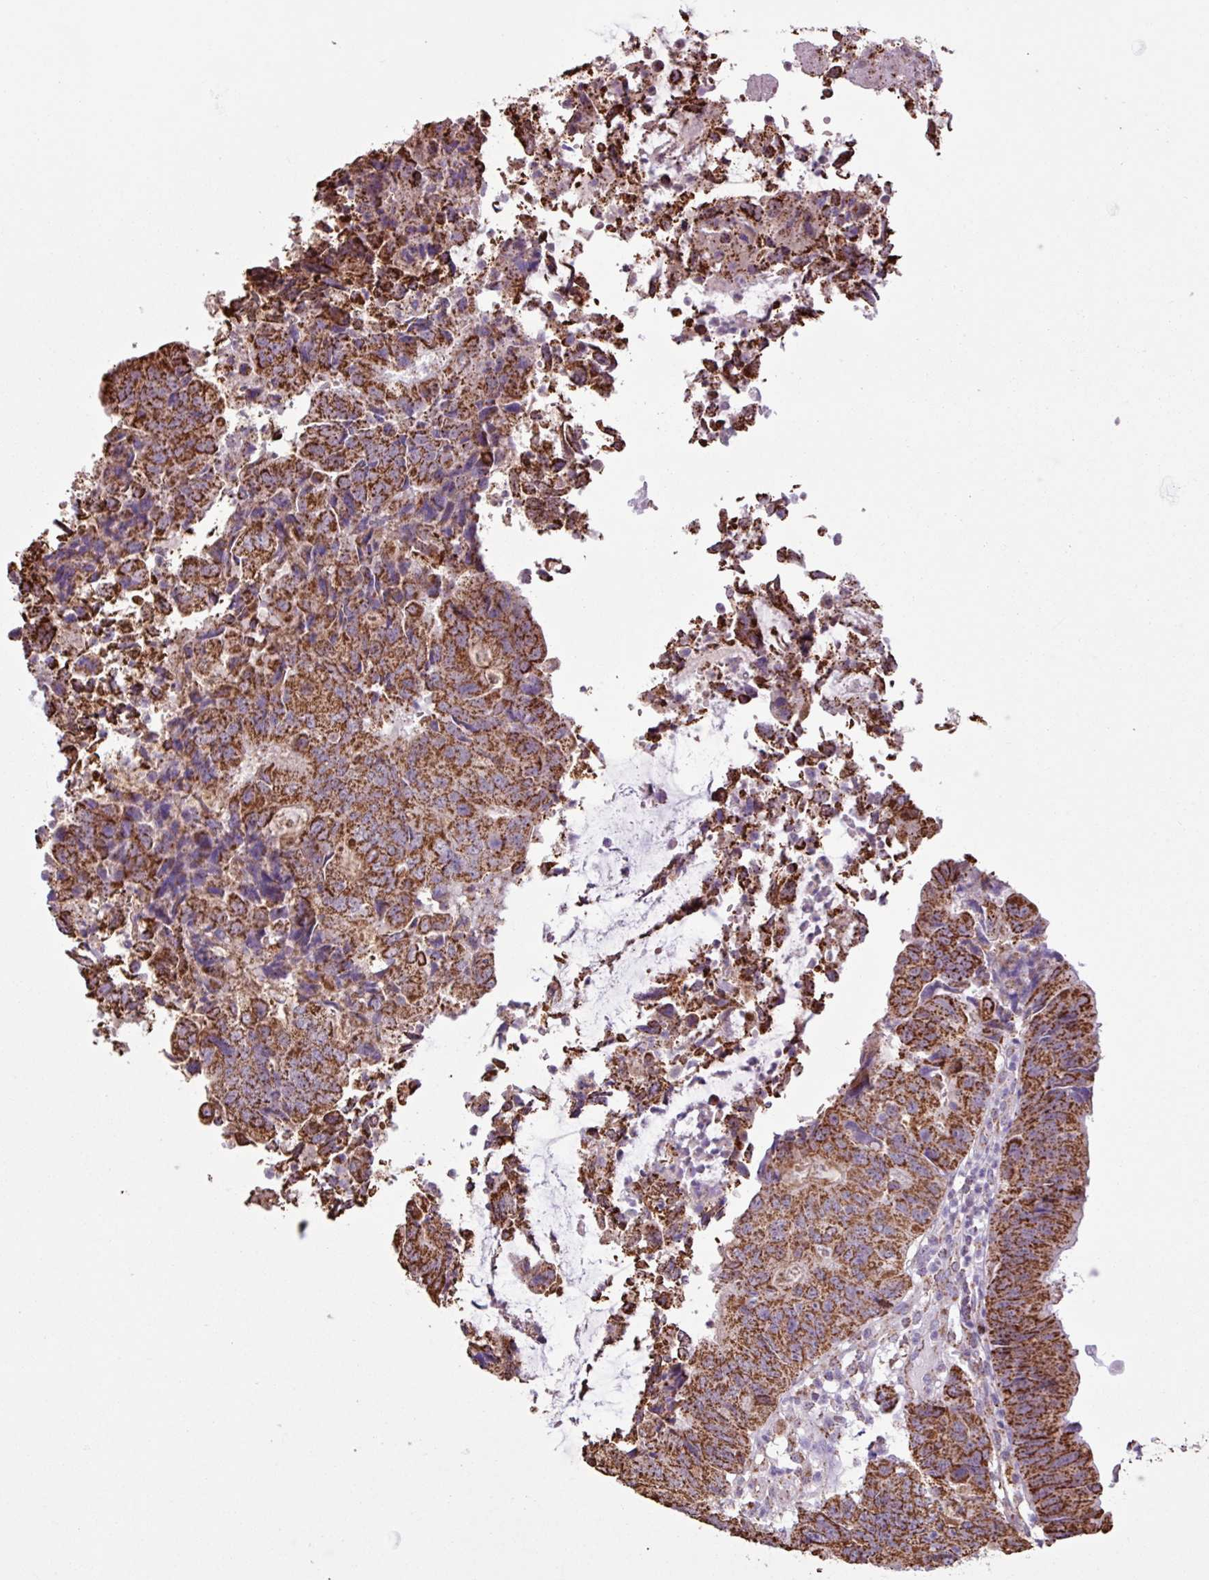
{"staining": {"intensity": "strong", "quantity": ">75%", "location": "cytoplasmic/membranous"}, "tissue": "colorectal cancer", "cell_type": "Tumor cells", "image_type": "cancer", "snomed": [{"axis": "morphology", "description": "Adenocarcinoma, NOS"}, {"axis": "topography", "description": "Colon"}], "caption": "High-magnification brightfield microscopy of colorectal cancer stained with DAB (brown) and counterstained with hematoxylin (blue). tumor cells exhibit strong cytoplasmic/membranous expression is seen in about>75% of cells.", "gene": "ALG8", "patient": {"sex": "female", "age": 67}}